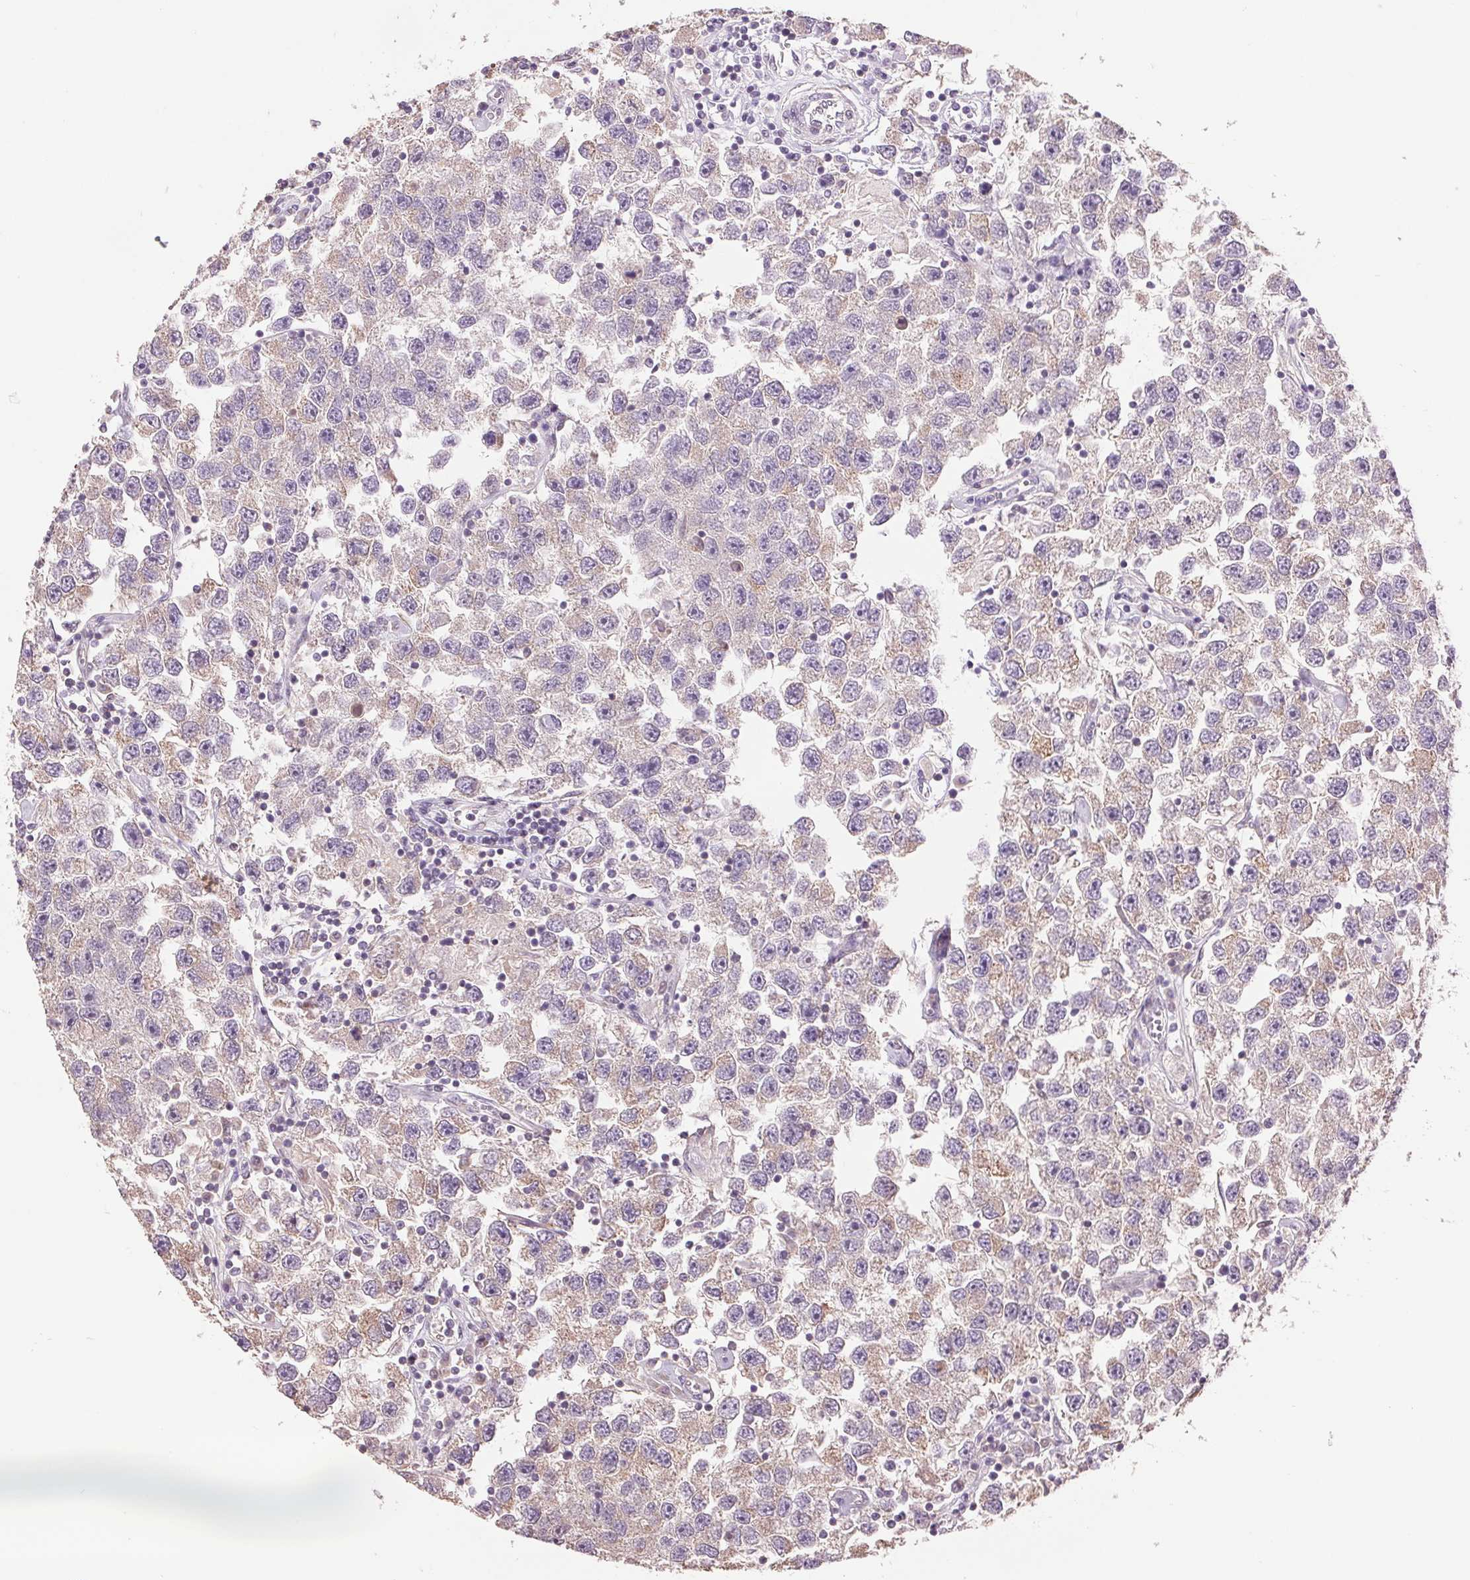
{"staining": {"intensity": "weak", "quantity": "<25%", "location": "cytoplasmic/membranous"}, "tissue": "testis cancer", "cell_type": "Tumor cells", "image_type": "cancer", "snomed": [{"axis": "morphology", "description": "Seminoma, NOS"}, {"axis": "topography", "description": "Testis"}], "caption": "Protein analysis of testis cancer (seminoma) shows no significant staining in tumor cells.", "gene": "DGUOK", "patient": {"sex": "male", "age": 26}}